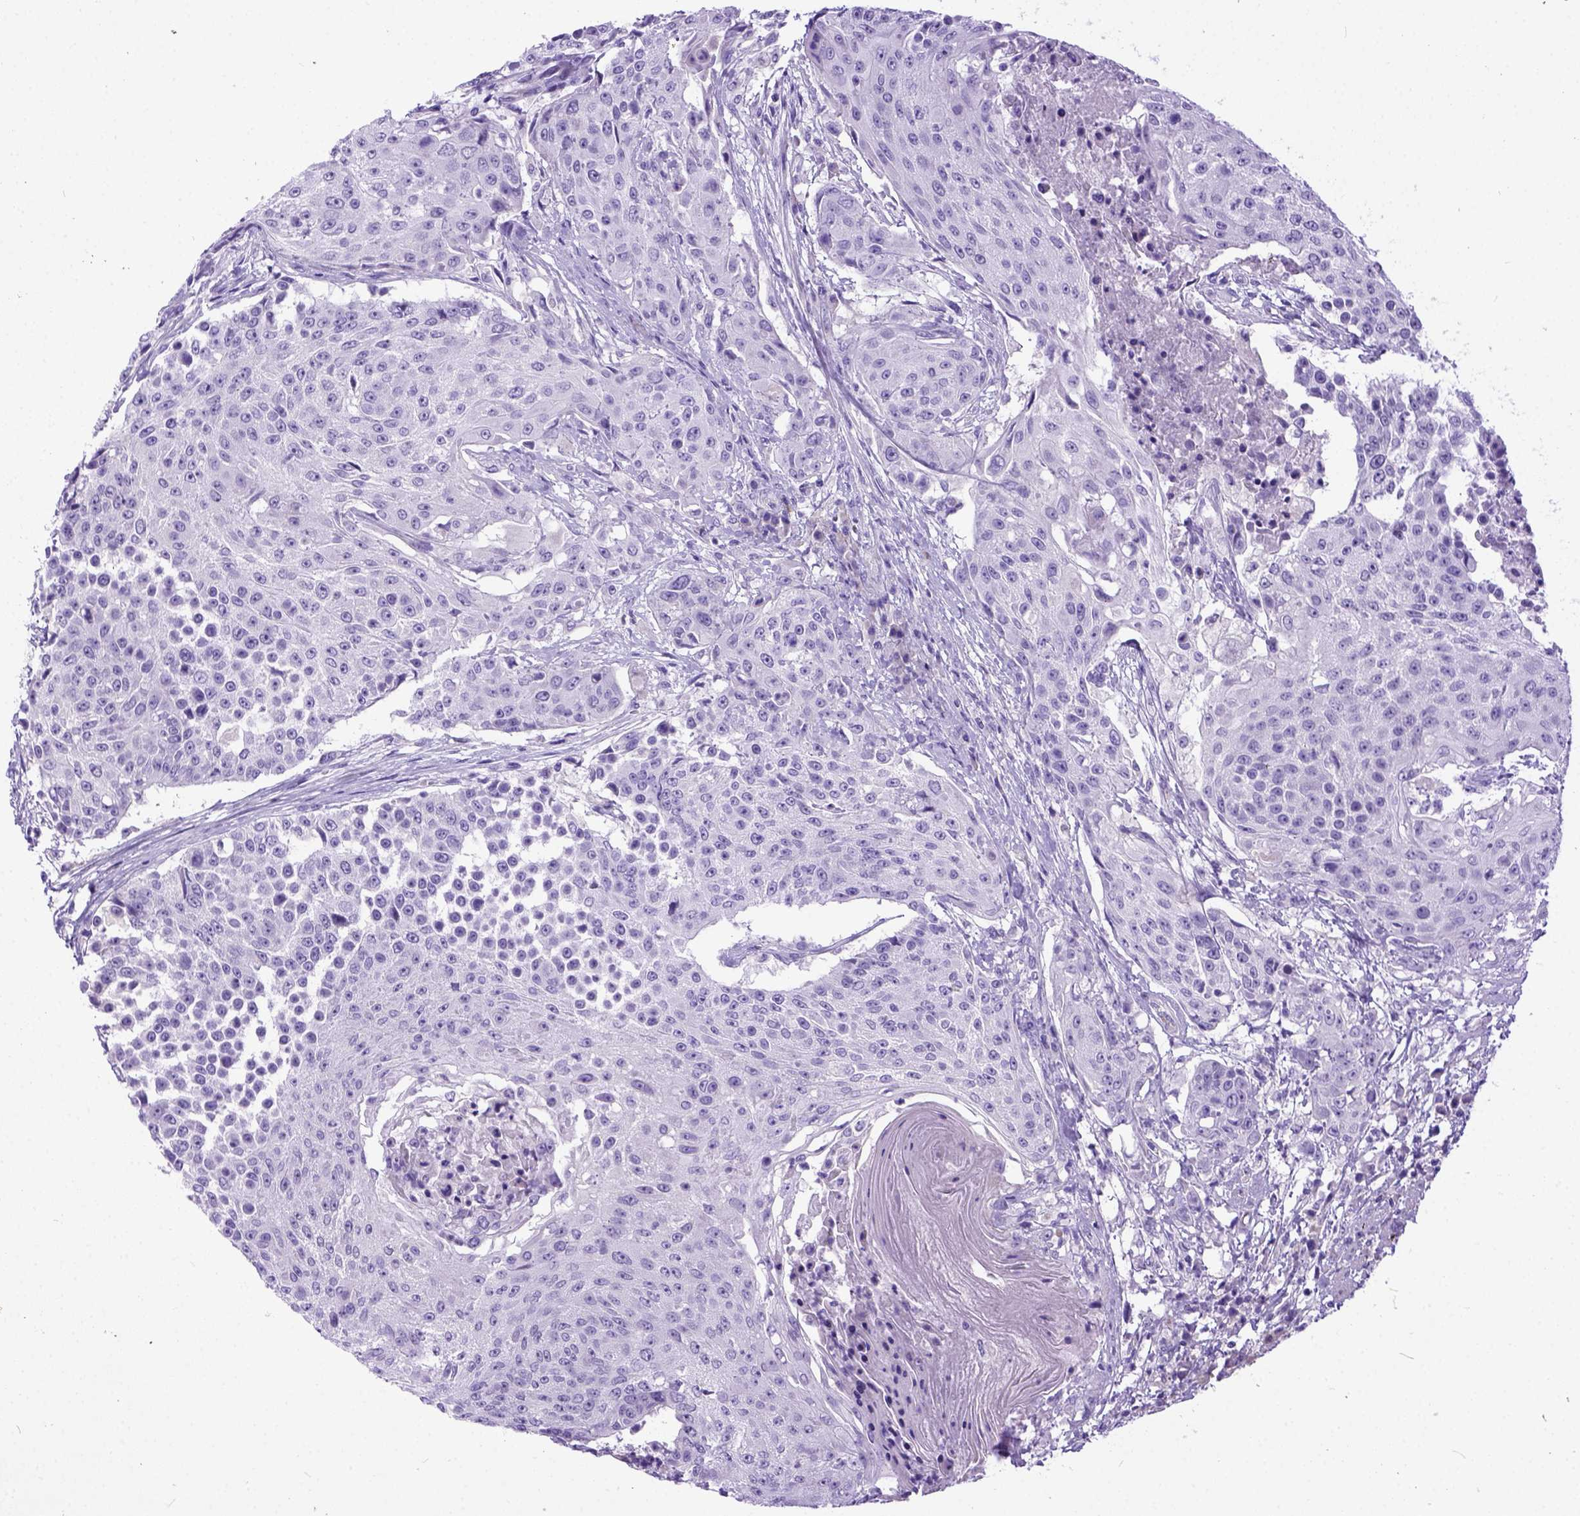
{"staining": {"intensity": "negative", "quantity": "none", "location": "none"}, "tissue": "urothelial cancer", "cell_type": "Tumor cells", "image_type": "cancer", "snomed": [{"axis": "morphology", "description": "Urothelial carcinoma, High grade"}, {"axis": "topography", "description": "Urinary bladder"}], "caption": "Tumor cells are negative for brown protein staining in urothelial cancer.", "gene": "IGF2", "patient": {"sex": "female", "age": 63}}